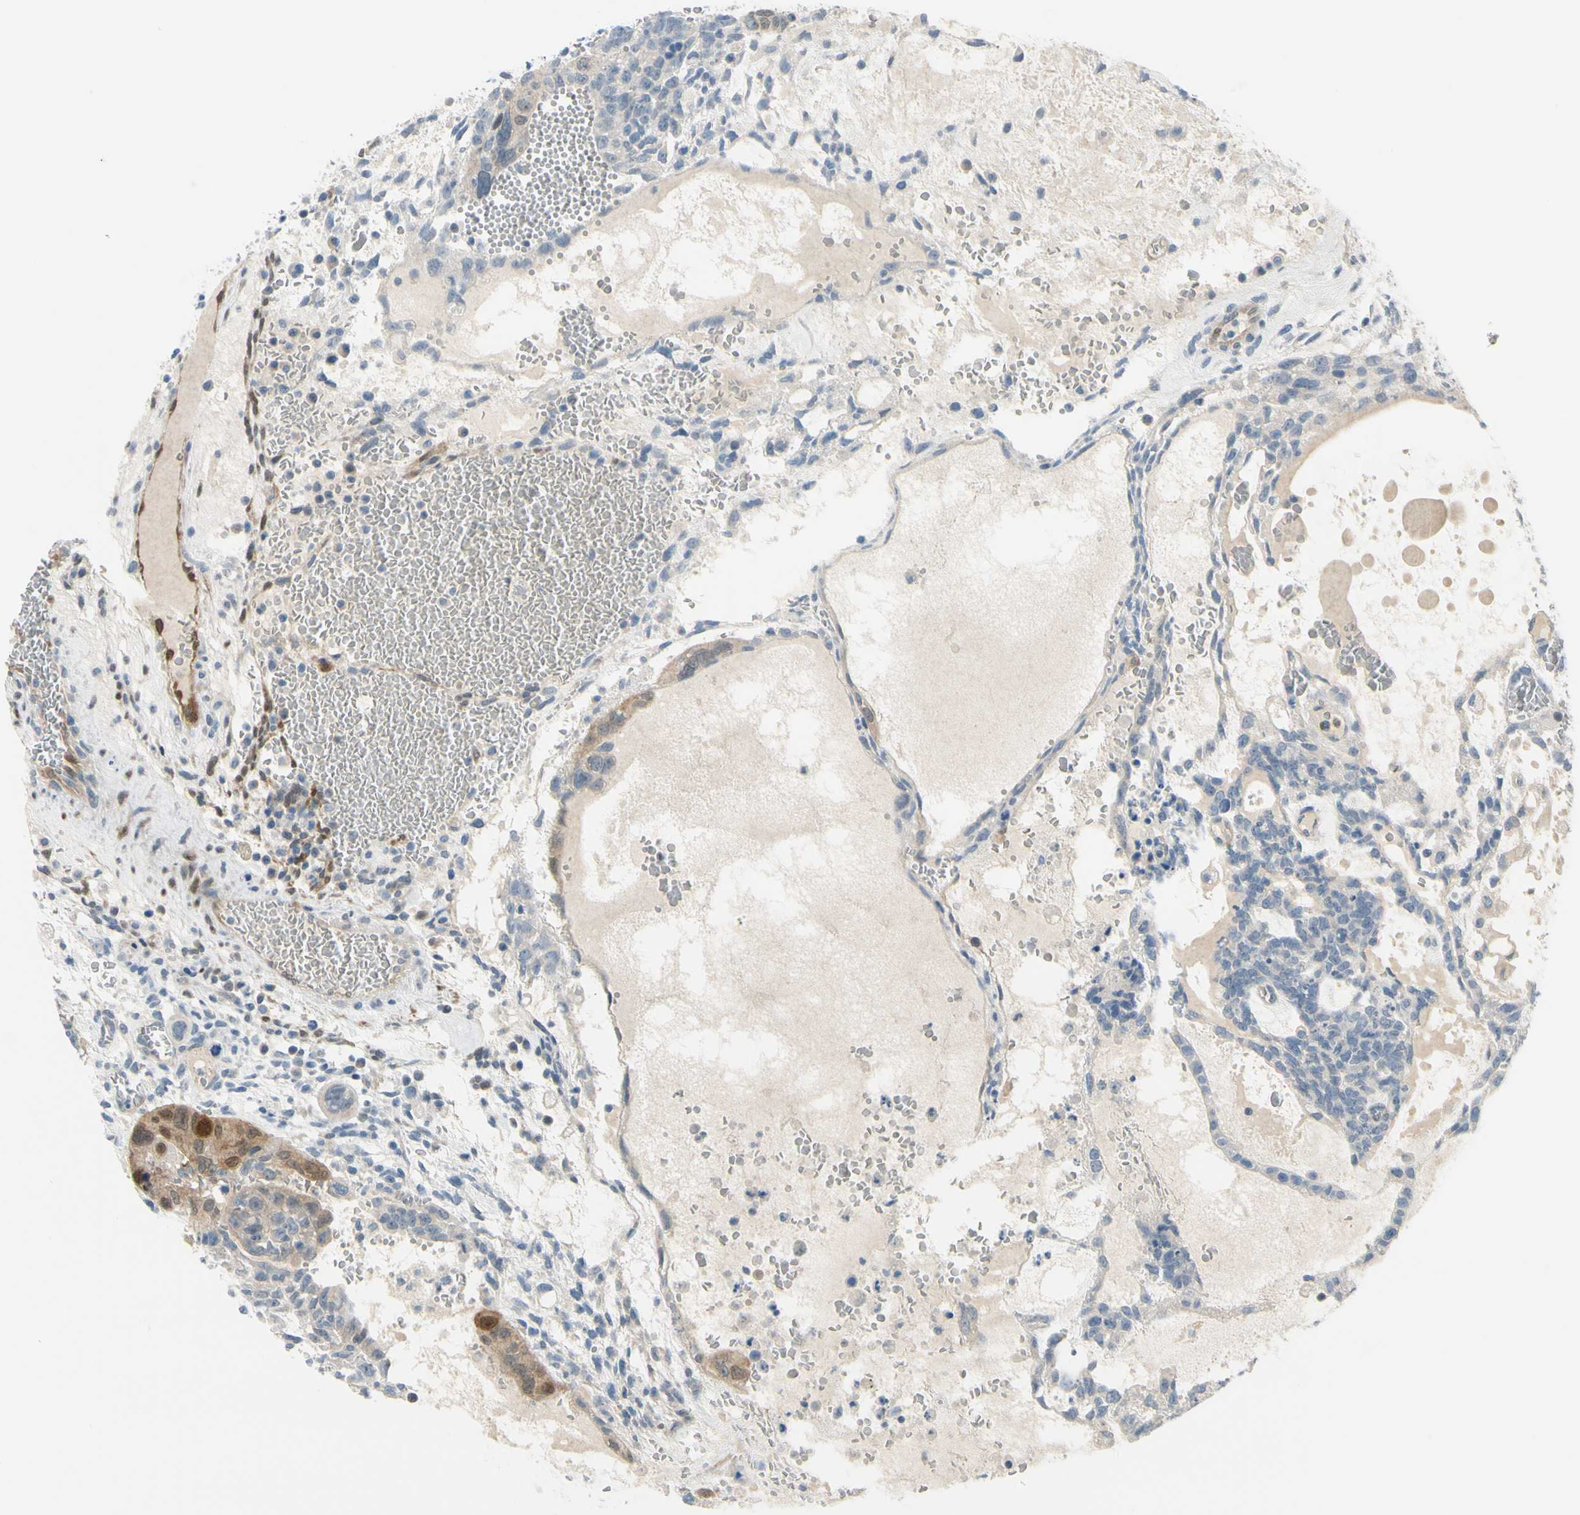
{"staining": {"intensity": "weak", "quantity": "25%-75%", "location": "cytoplasmic/membranous"}, "tissue": "testis cancer", "cell_type": "Tumor cells", "image_type": "cancer", "snomed": [{"axis": "morphology", "description": "Seminoma, NOS"}, {"axis": "morphology", "description": "Carcinoma, Embryonal, NOS"}, {"axis": "topography", "description": "Testis"}], "caption": "Immunohistochemical staining of seminoma (testis) reveals weak cytoplasmic/membranous protein positivity in approximately 25%-75% of tumor cells.", "gene": "FHL2", "patient": {"sex": "male", "age": 52}}